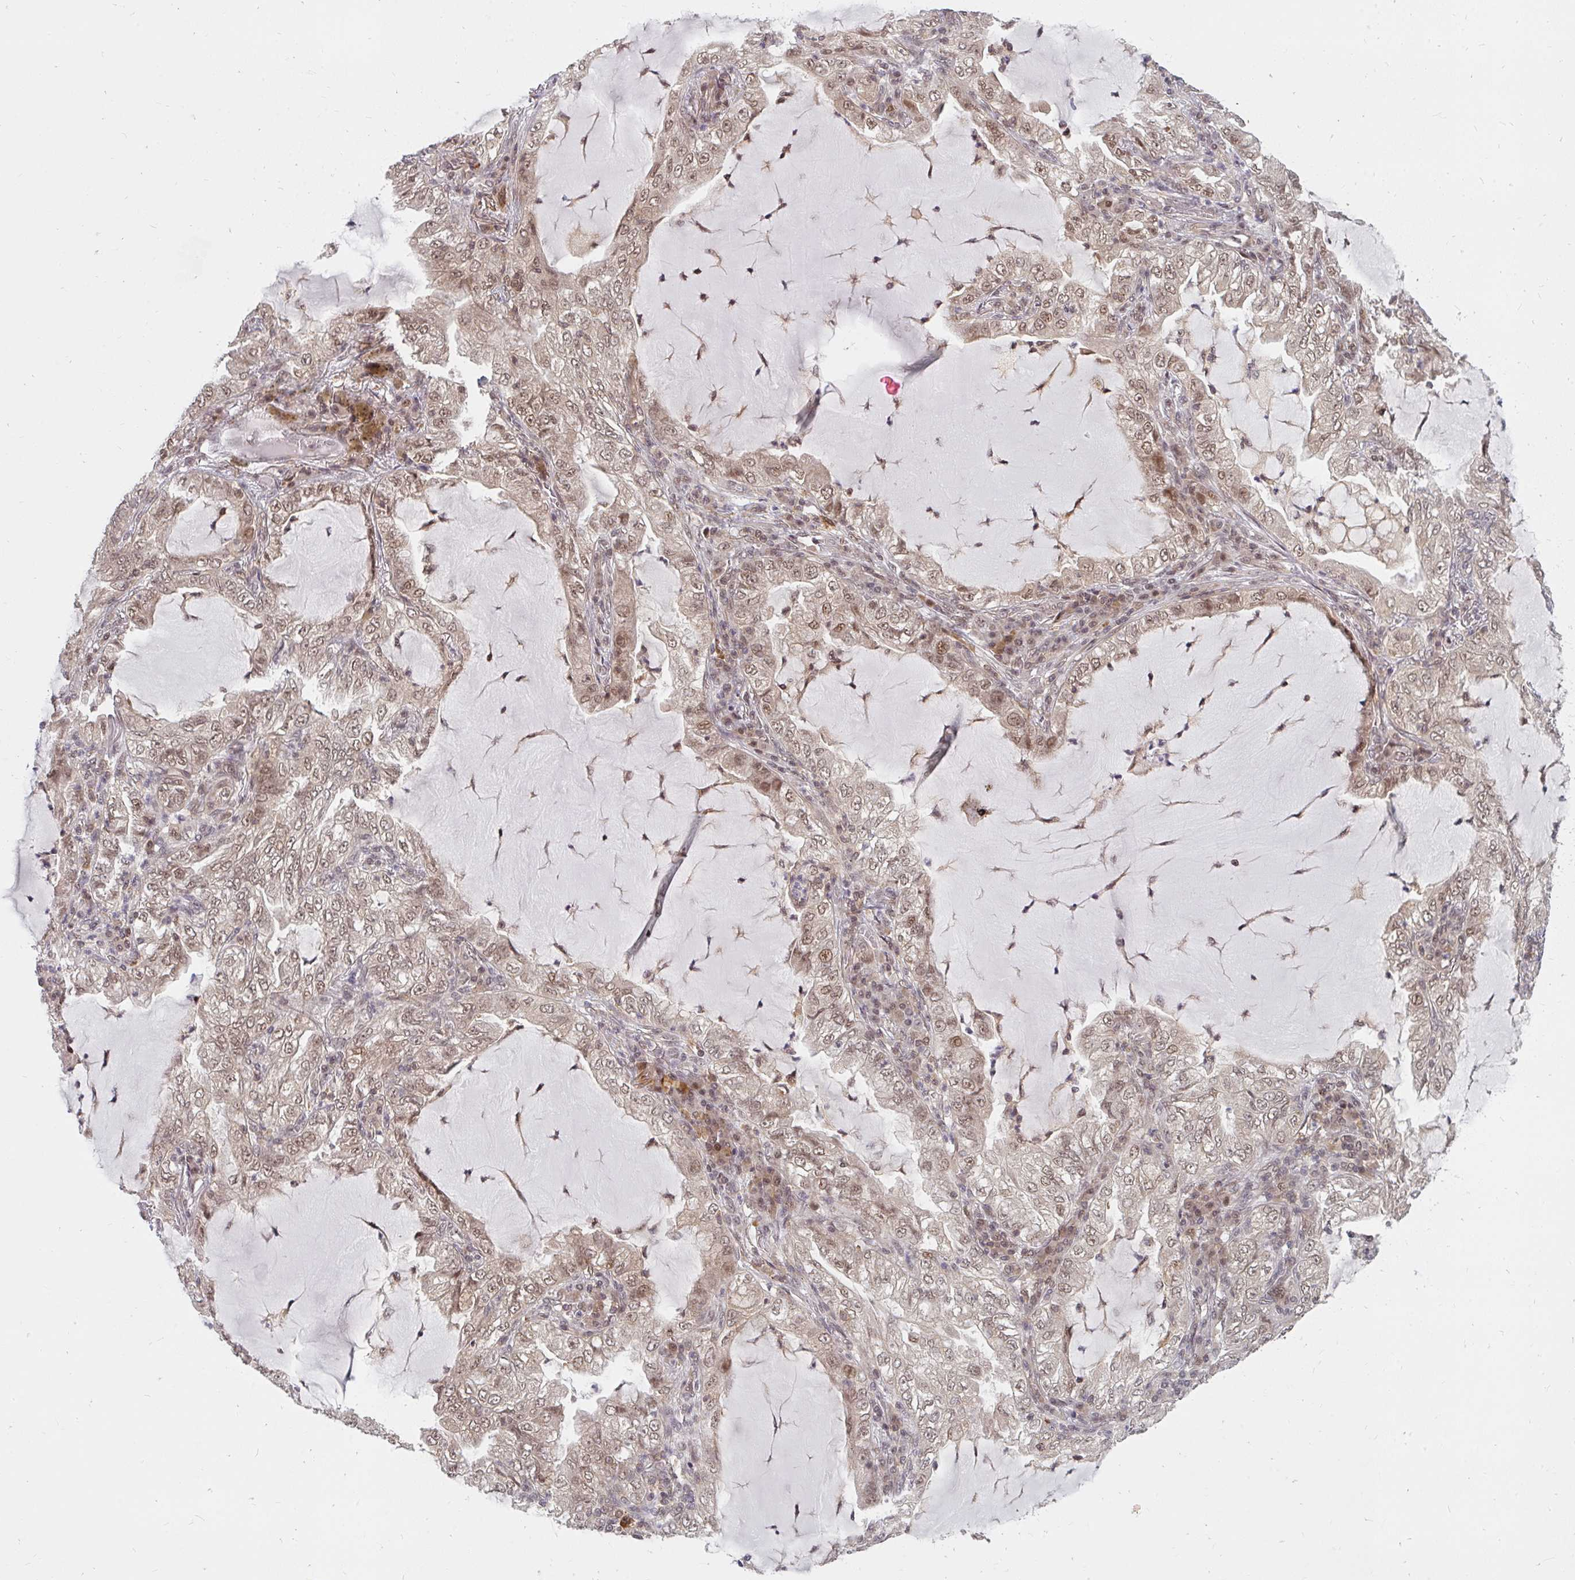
{"staining": {"intensity": "weak", "quantity": ">75%", "location": "nuclear"}, "tissue": "lung cancer", "cell_type": "Tumor cells", "image_type": "cancer", "snomed": [{"axis": "morphology", "description": "Adenocarcinoma, NOS"}, {"axis": "topography", "description": "Lung"}], "caption": "Lung adenocarcinoma tissue demonstrates weak nuclear expression in approximately >75% of tumor cells", "gene": "GTF3C6", "patient": {"sex": "female", "age": 73}}